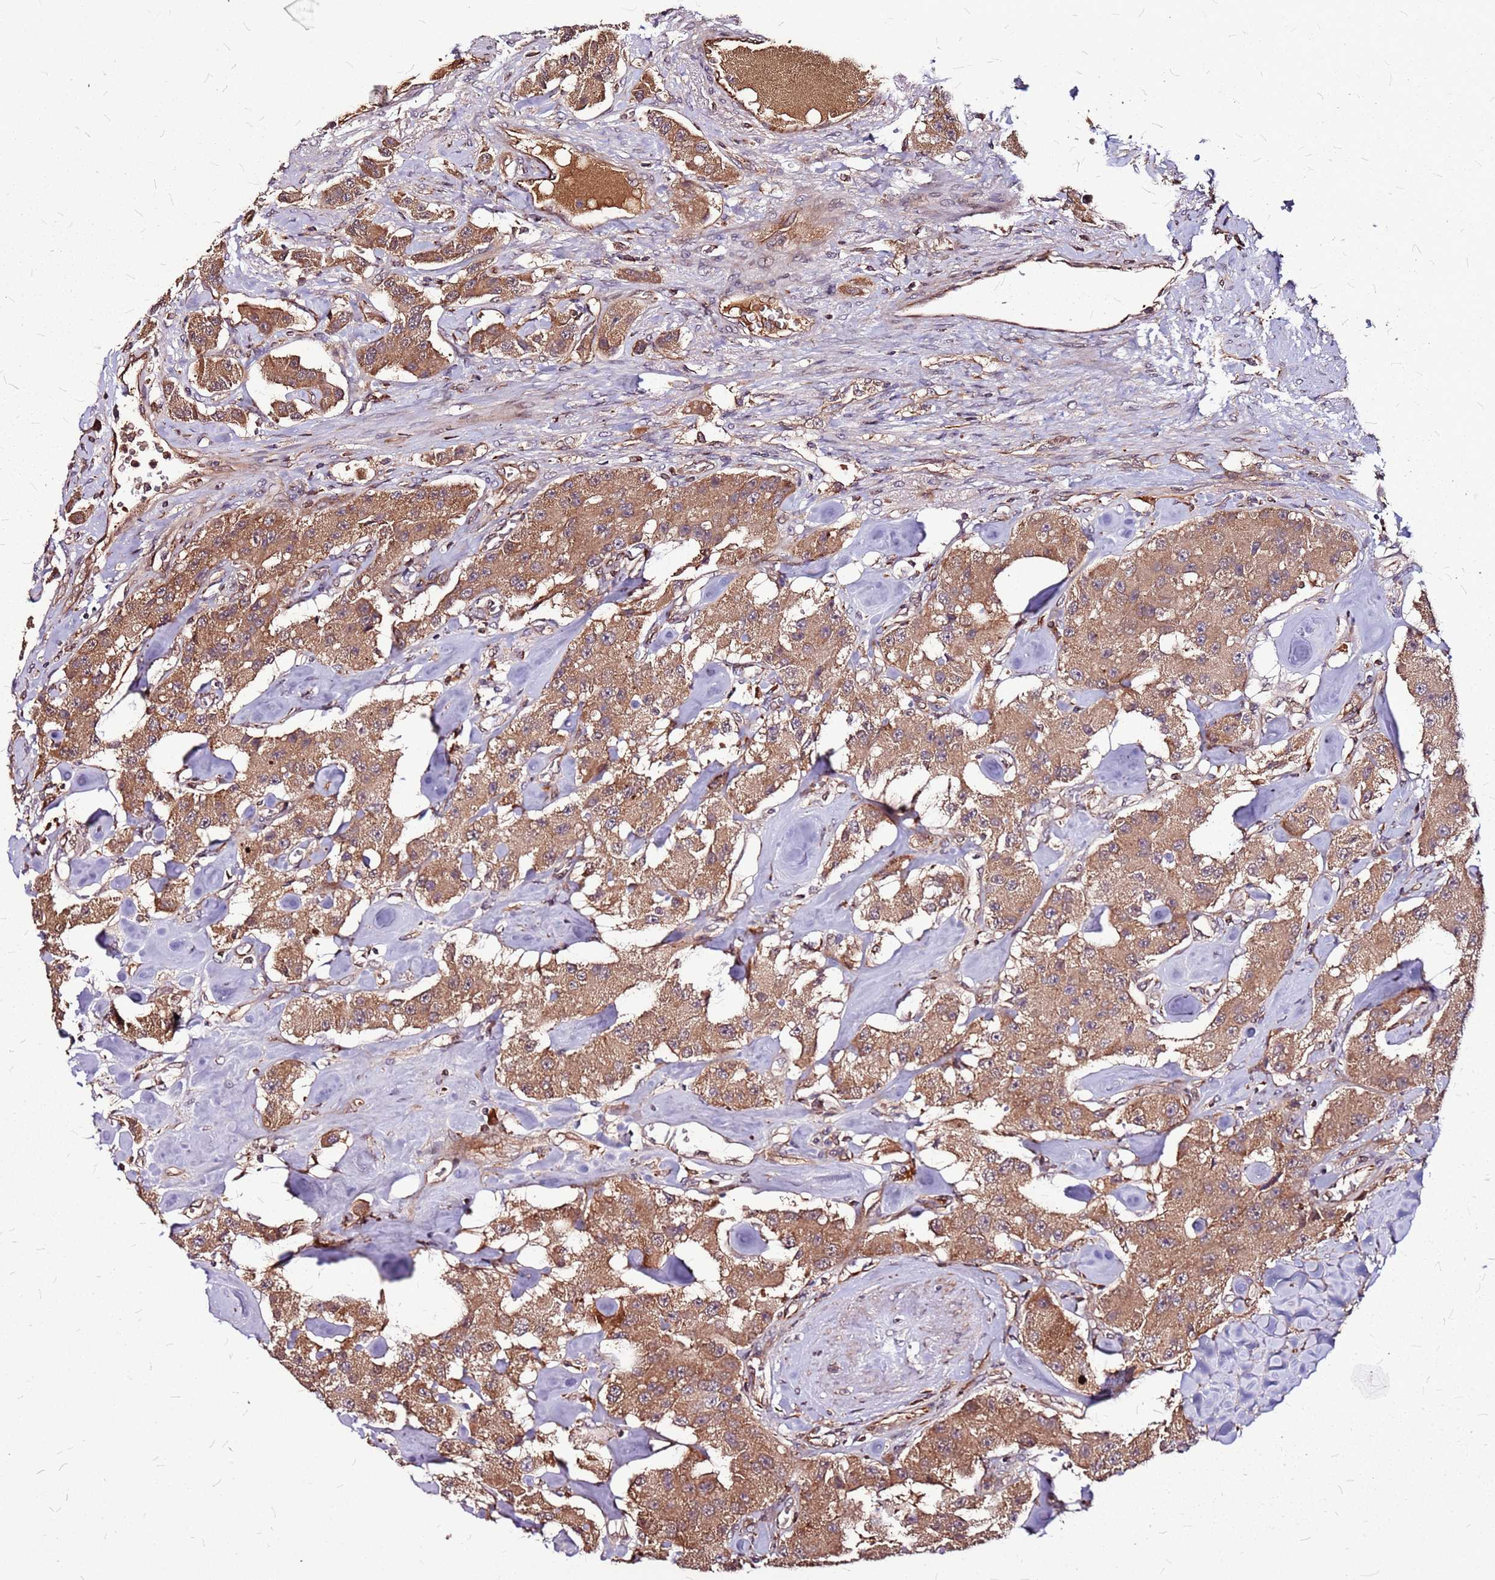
{"staining": {"intensity": "moderate", "quantity": ">75%", "location": "cytoplasmic/membranous"}, "tissue": "carcinoid", "cell_type": "Tumor cells", "image_type": "cancer", "snomed": [{"axis": "morphology", "description": "Carcinoid, malignant, NOS"}, {"axis": "topography", "description": "Pancreas"}], "caption": "This is a histology image of immunohistochemistry (IHC) staining of carcinoid, which shows moderate positivity in the cytoplasmic/membranous of tumor cells.", "gene": "LYPLAL1", "patient": {"sex": "male", "age": 41}}